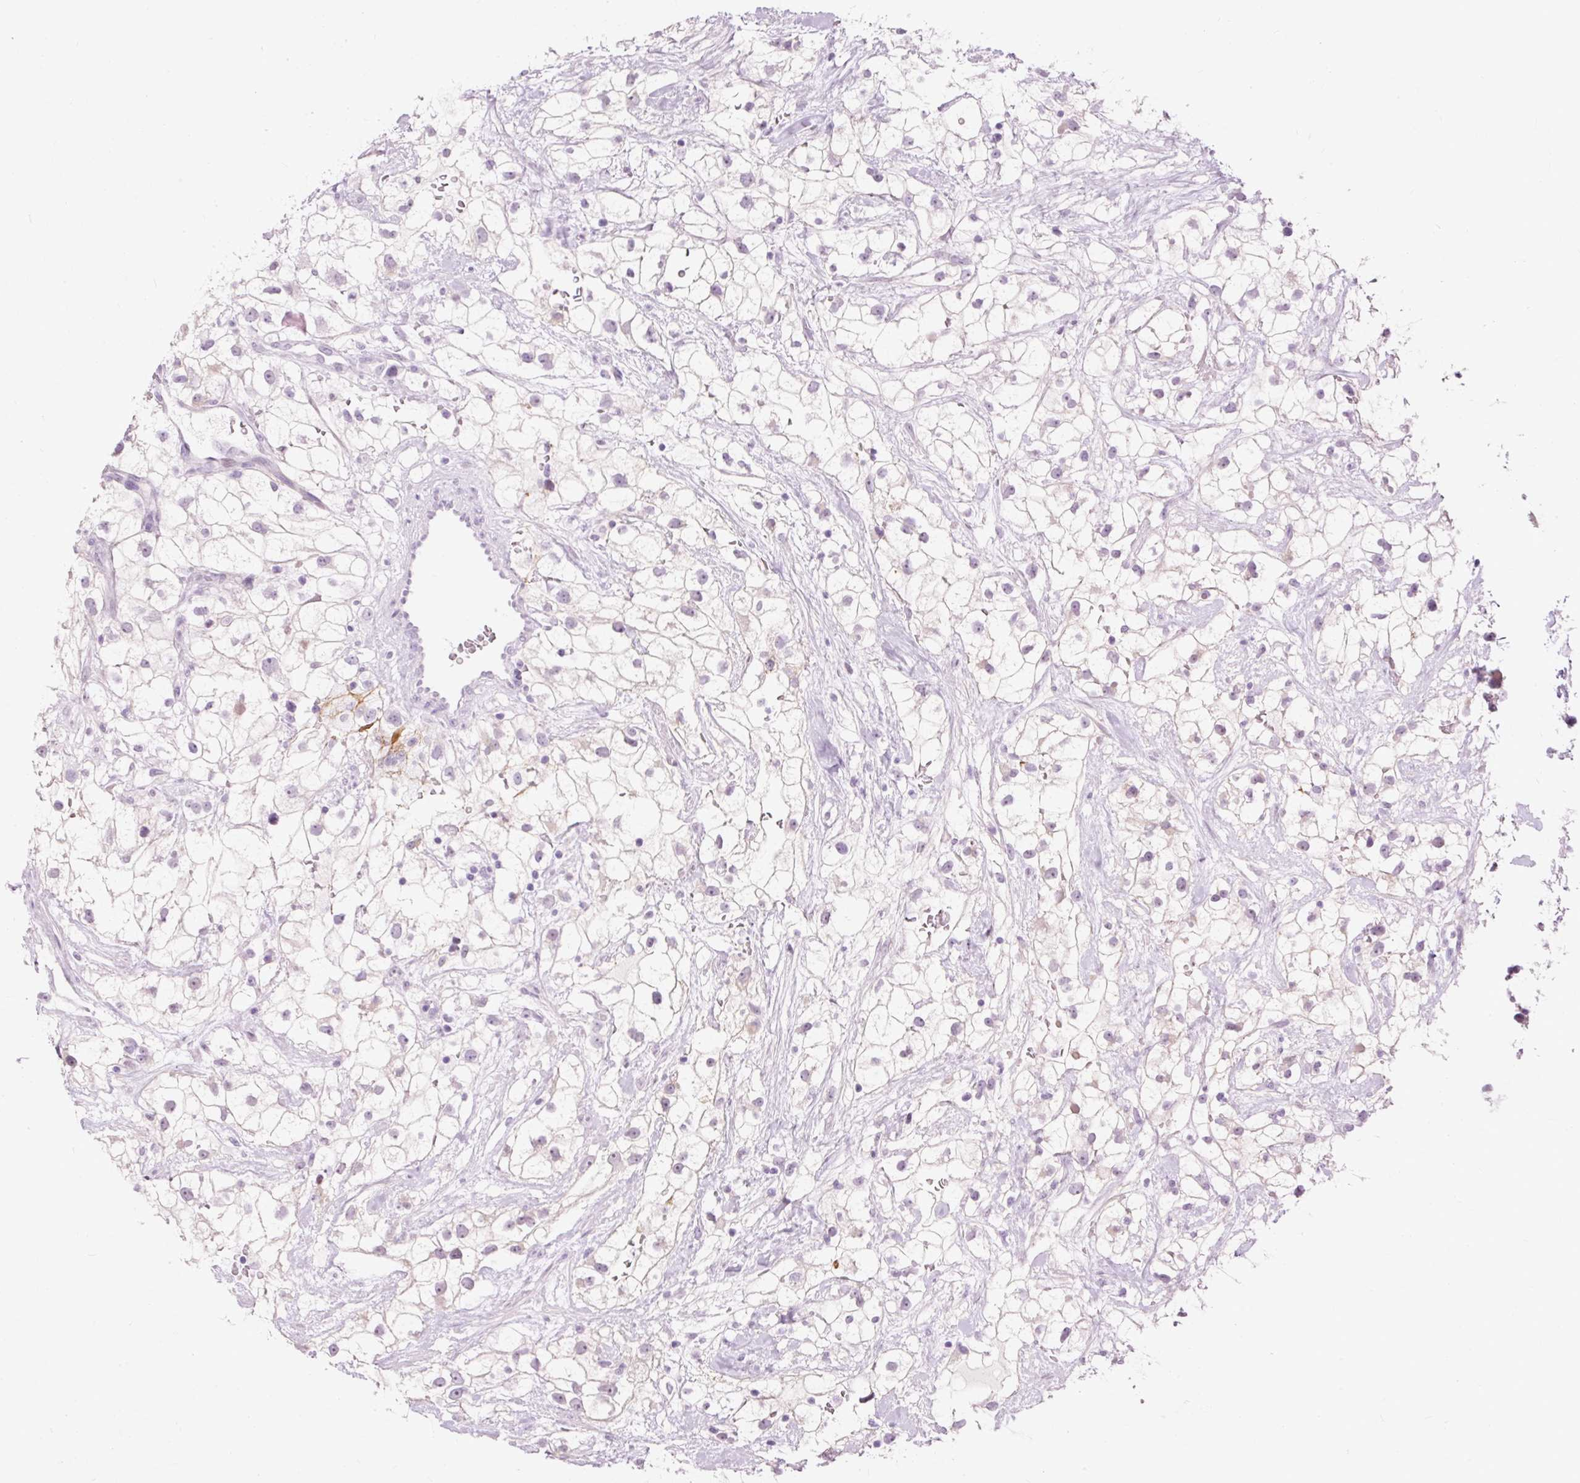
{"staining": {"intensity": "weak", "quantity": "<25%", "location": "nuclear"}, "tissue": "renal cancer", "cell_type": "Tumor cells", "image_type": "cancer", "snomed": [{"axis": "morphology", "description": "Adenocarcinoma, NOS"}, {"axis": "topography", "description": "Kidney"}], "caption": "Renal cancer (adenocarcinoma) was stained to show a protein in brown. There is no significant expression in tumor cells.", "gene": "PDE6B", "patient": {"sex": "male", "age": 59}}